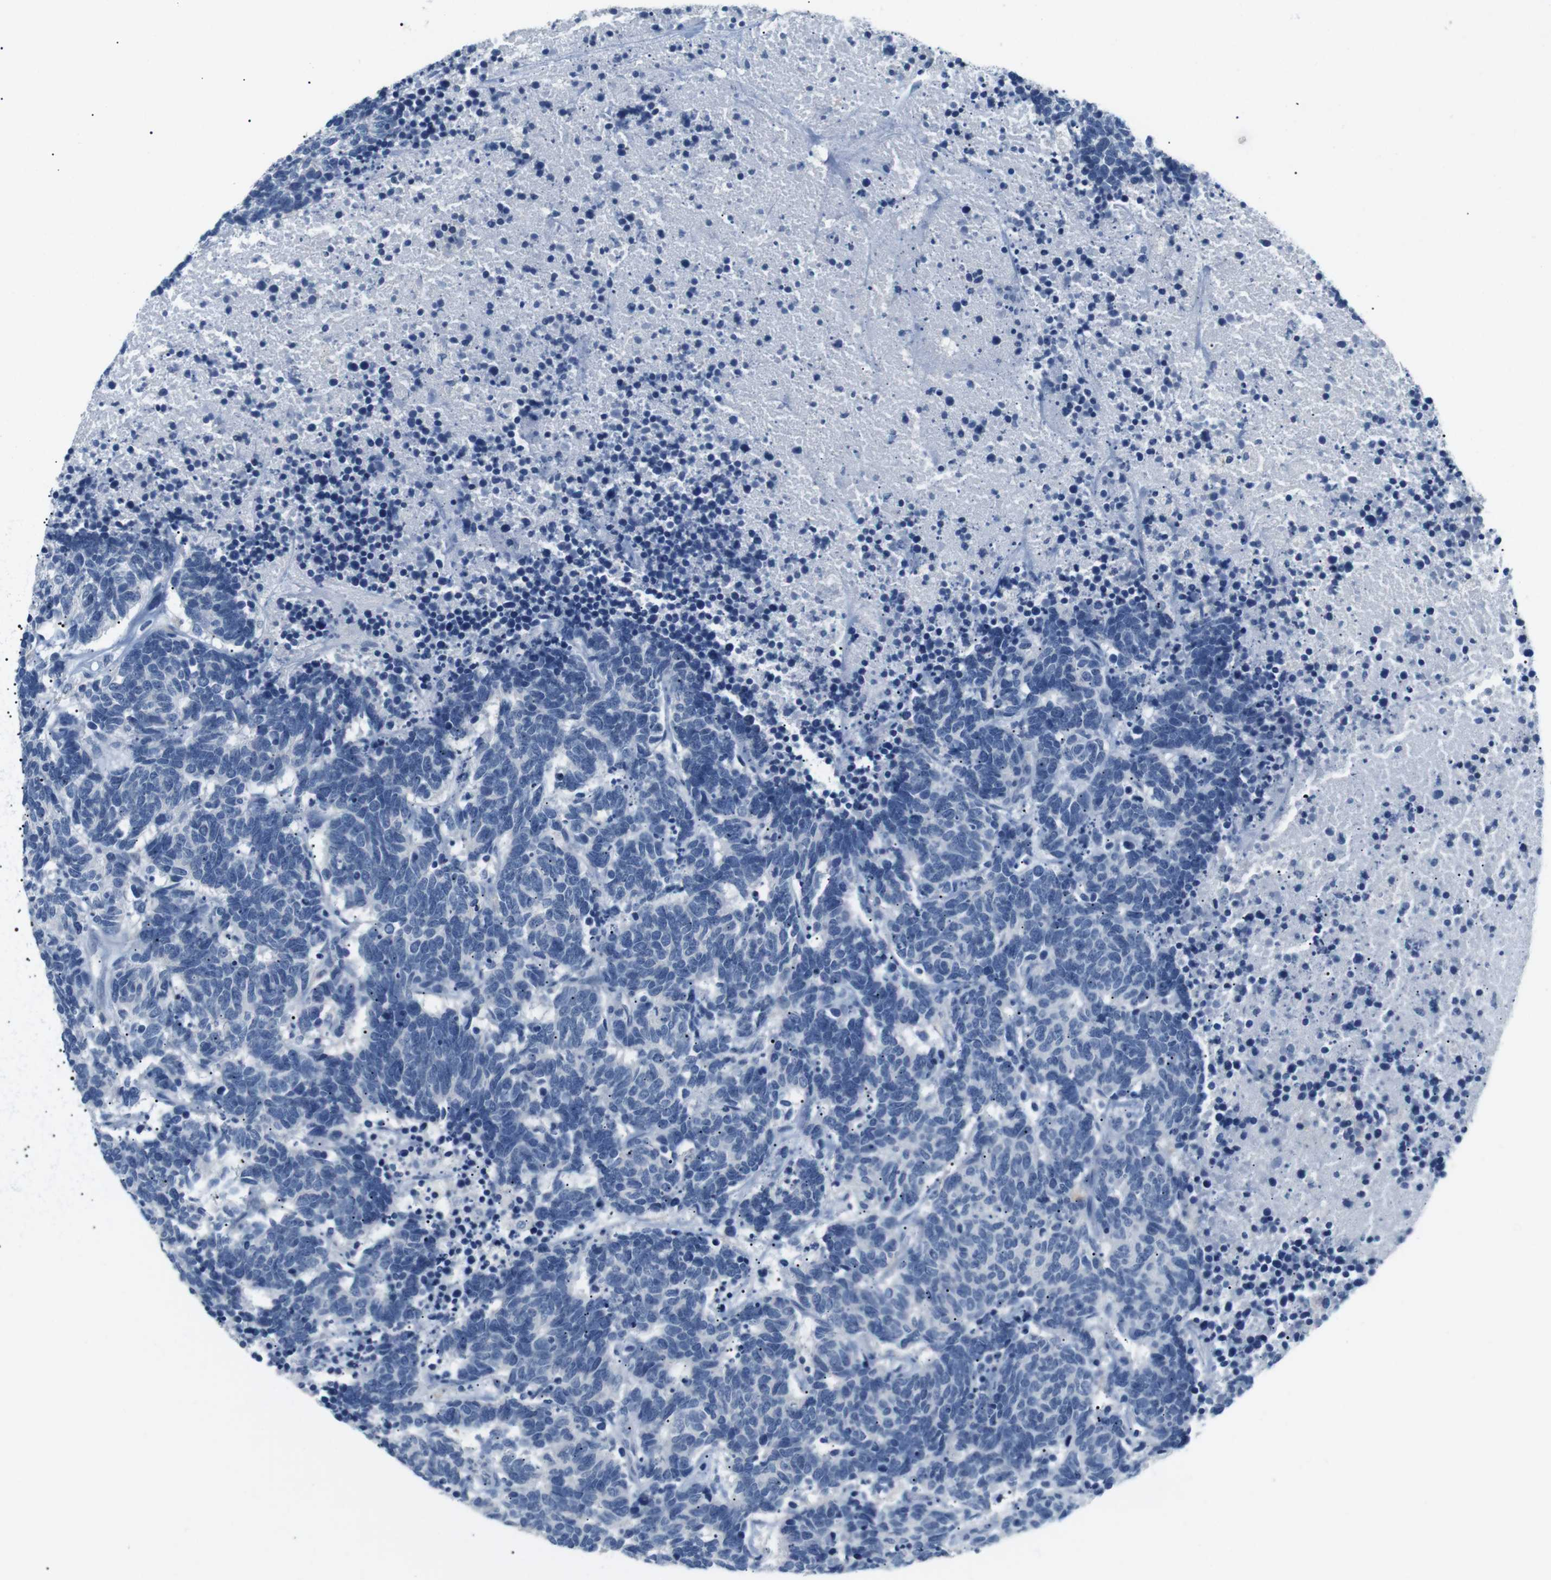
{"staining": {"intensity": "negative", "quantity": "none", "location": "none"}, "tissue": "carcinoid", "cell_type": "Tumor cells", "image_type": "cancer", "snomed": [{"axis": "morphology", "description": "Carcinoma, NOS"}, {"axis": "morphology", "description": "Carcinoid, malignant, NOS"}, {"axis": "topography", "description": "Urinary bladder"}], "caption": "An immunohistochemistry micrograph of carcinoid is shown. There is no staining in tumor cells of carcinoid. Brightfield microscopy of IHC stained with DAB (brown) and hematoxylin (blue), captured at high magnification.", "gene": "FCGRT", "patient": {"sex": "male", "age": 57}}